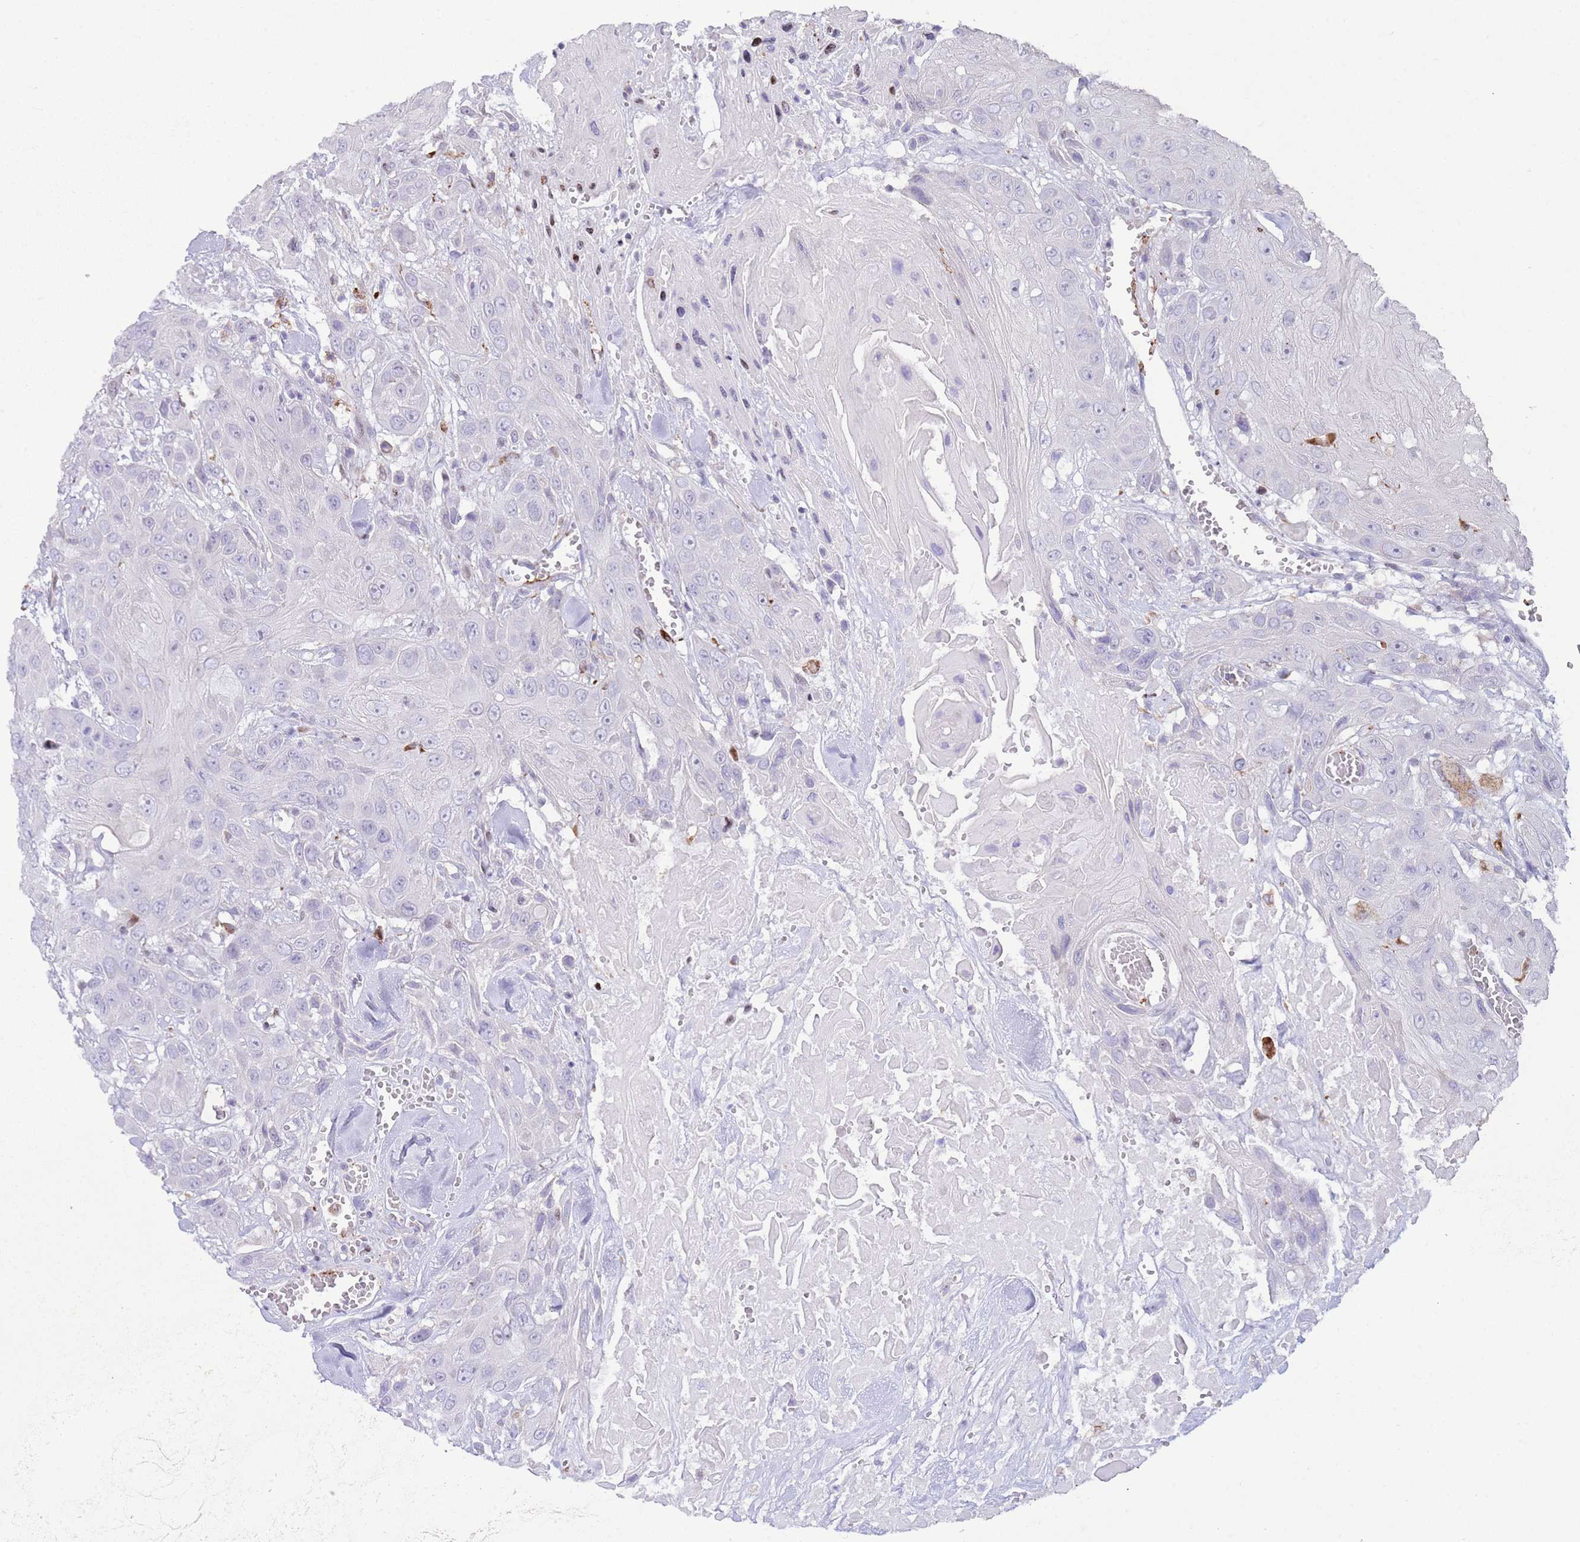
{"staining": {"intensity": "negative", "quantity": "none", "location": "none"}, "tissue": "head and neck cancer", "cell_type": "Tumor cells", "image_type": "cancer", "snomed": [{"axis": "morphology", "description": "Squamous cell carcinoma, NOS"}, {"axis": "topography", "description": "Head-Neck"}], "caption": "Head and neck cancer was stained to show a protein in brown. There is no significant positivity in tumor cells.", "gene": "ANO8", "patient": {"sex": "male", "age": 81}}